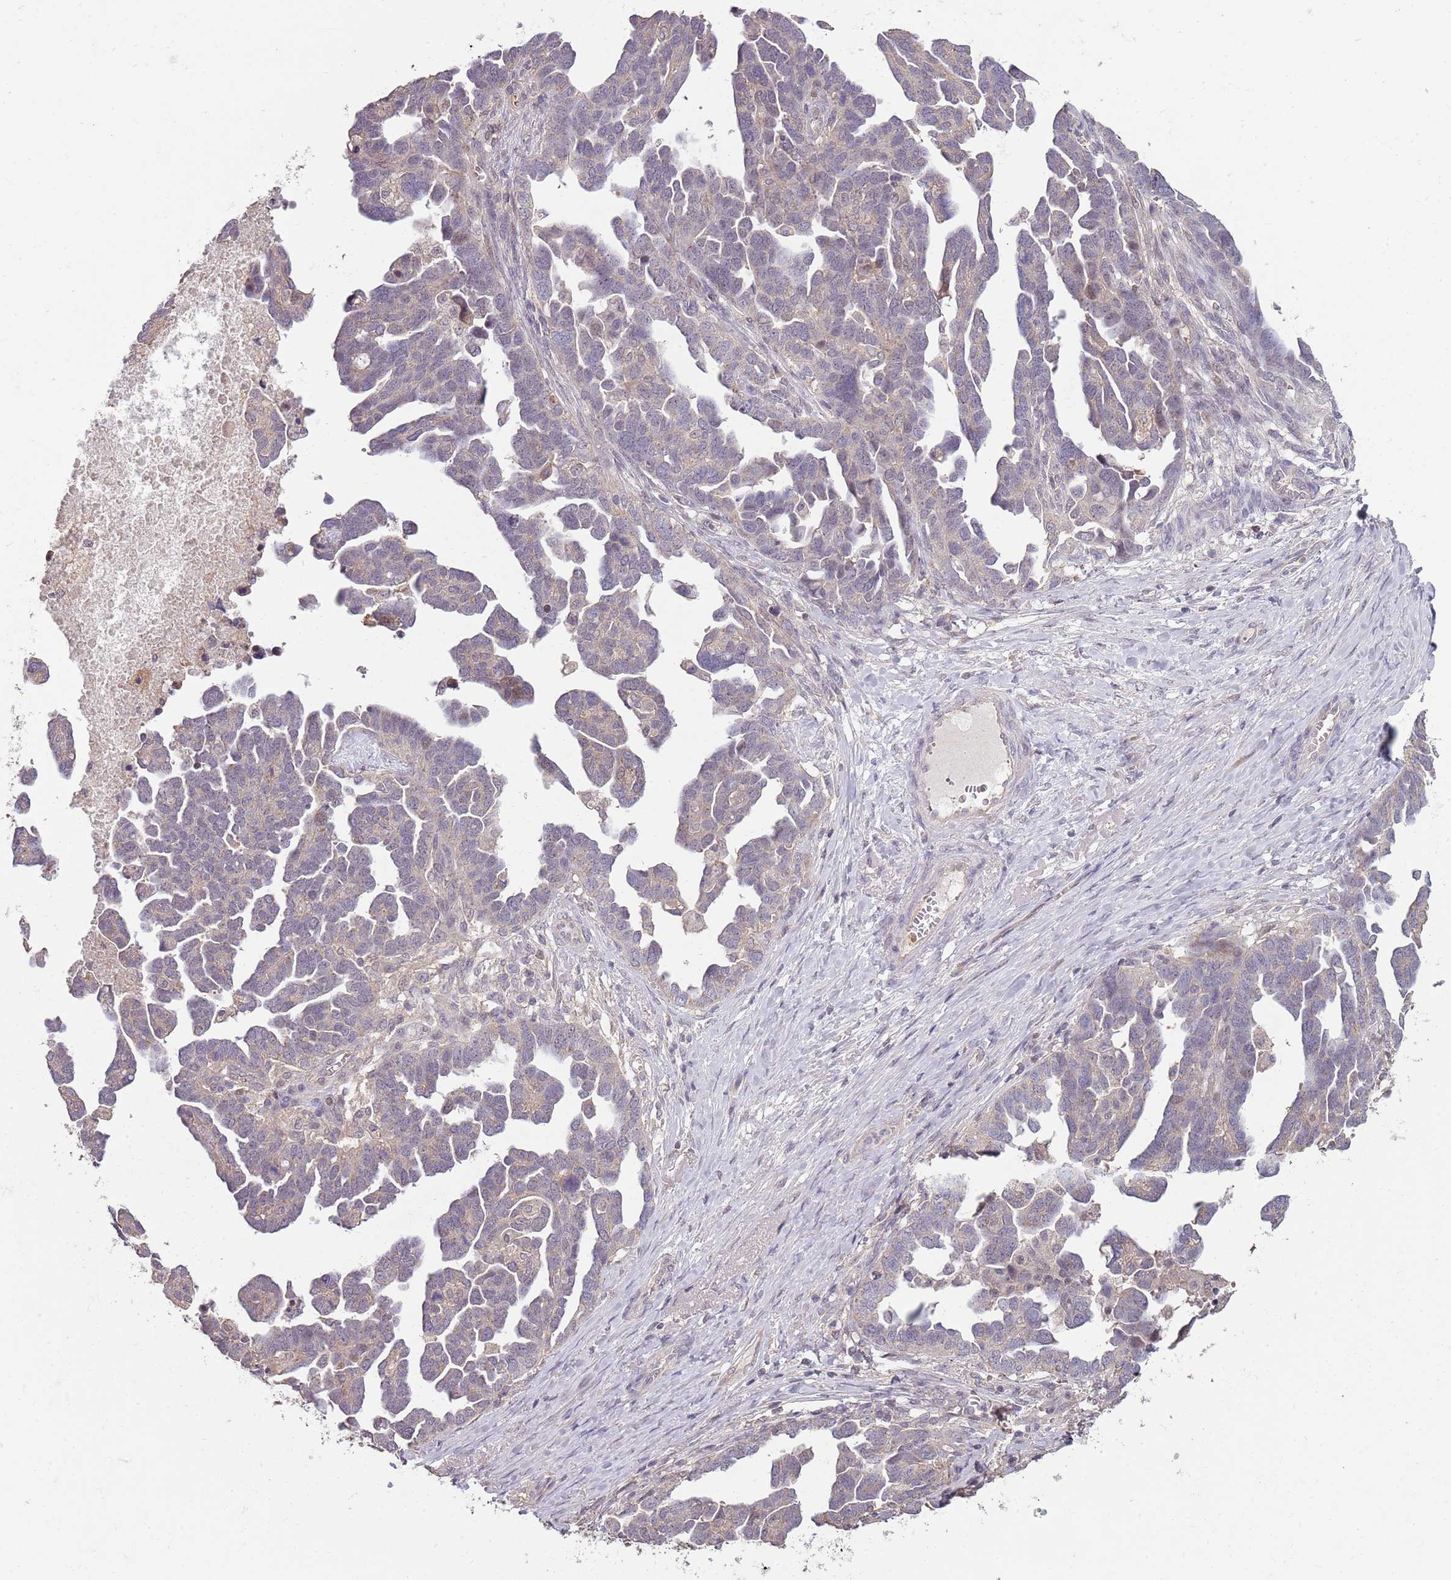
{"staining": {"intensity": "negative", "quantity": "none", "location": "none"}, "tissue": "ovarian cancer", "cell_type": "Tumor cells", "image_type": "cancer", "snomed": [{"axis": "morphology", "description": "Cystadenocarcinoma, serous, NOS"}, {"axis": "topography", "description": "Ovary"}], "caption": "Immunohistochemistry (IHC) image of human ovarian serous cystadenocarcinoma stained for a protein (brown), which shows no positivity in tumor cells.", "gene": "TEKT4", "patient": {"sex": "female", "age": 54}}